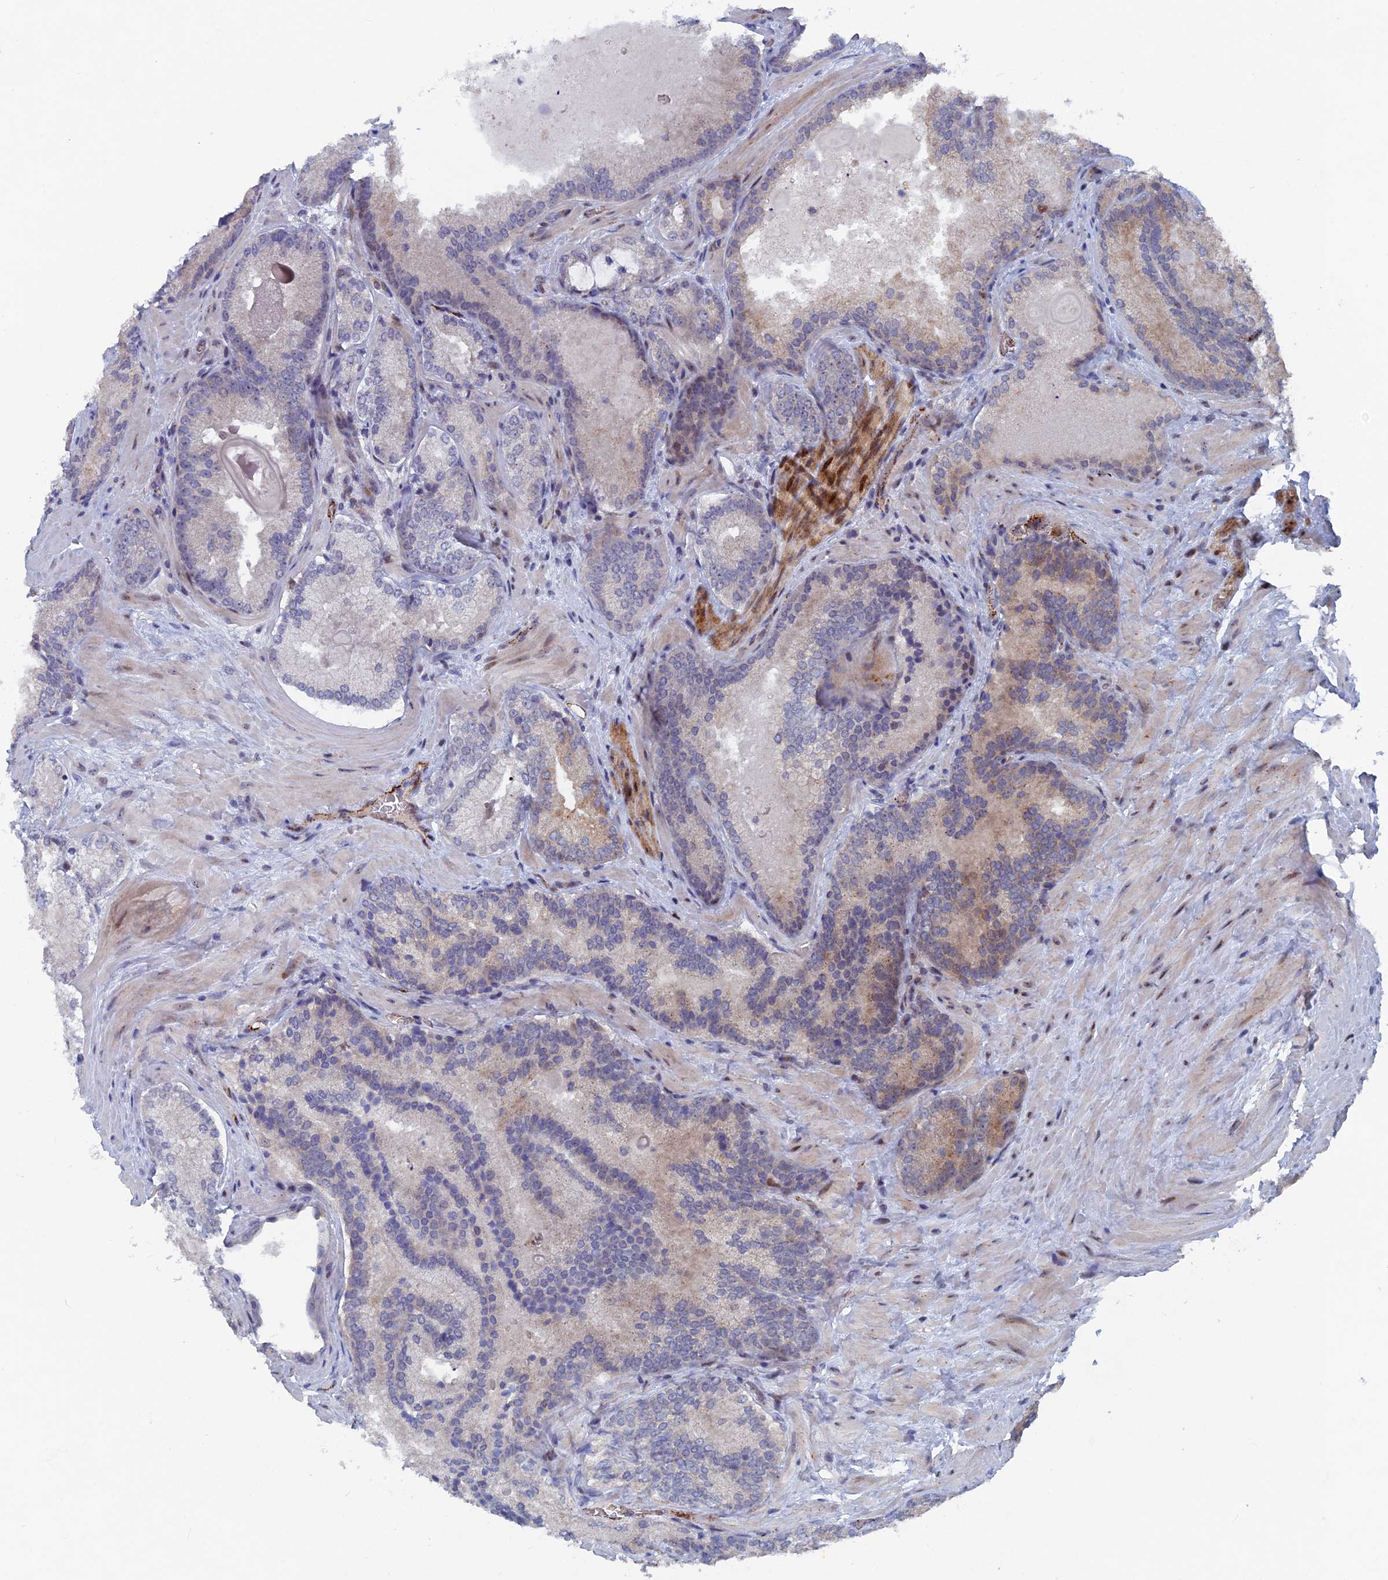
{"staining": {"intensity": "weak", "quantity": "<25%", "location": "cytoplasmic/membranous"}, "tissue": "prostate cancer", "cell_type": "Tumor cells", "image_type": "cancer", "snomed": [{"axis": "morphology", "description": "Adenocarcinoma, Low grade"}, {"axis": "topography", "description": "Prostate"}], "caption": "This is a histopathology image of immunohistochemistry (IHC) staining of prostate adenocarcinoma (low-grade), which shows no staining in tumor cells. (DAB immunohistochemistry (IHC) with hematoxylin counter stain).", "gene": "SH3D21", "patient": {"sex": "male", "age": 74}}